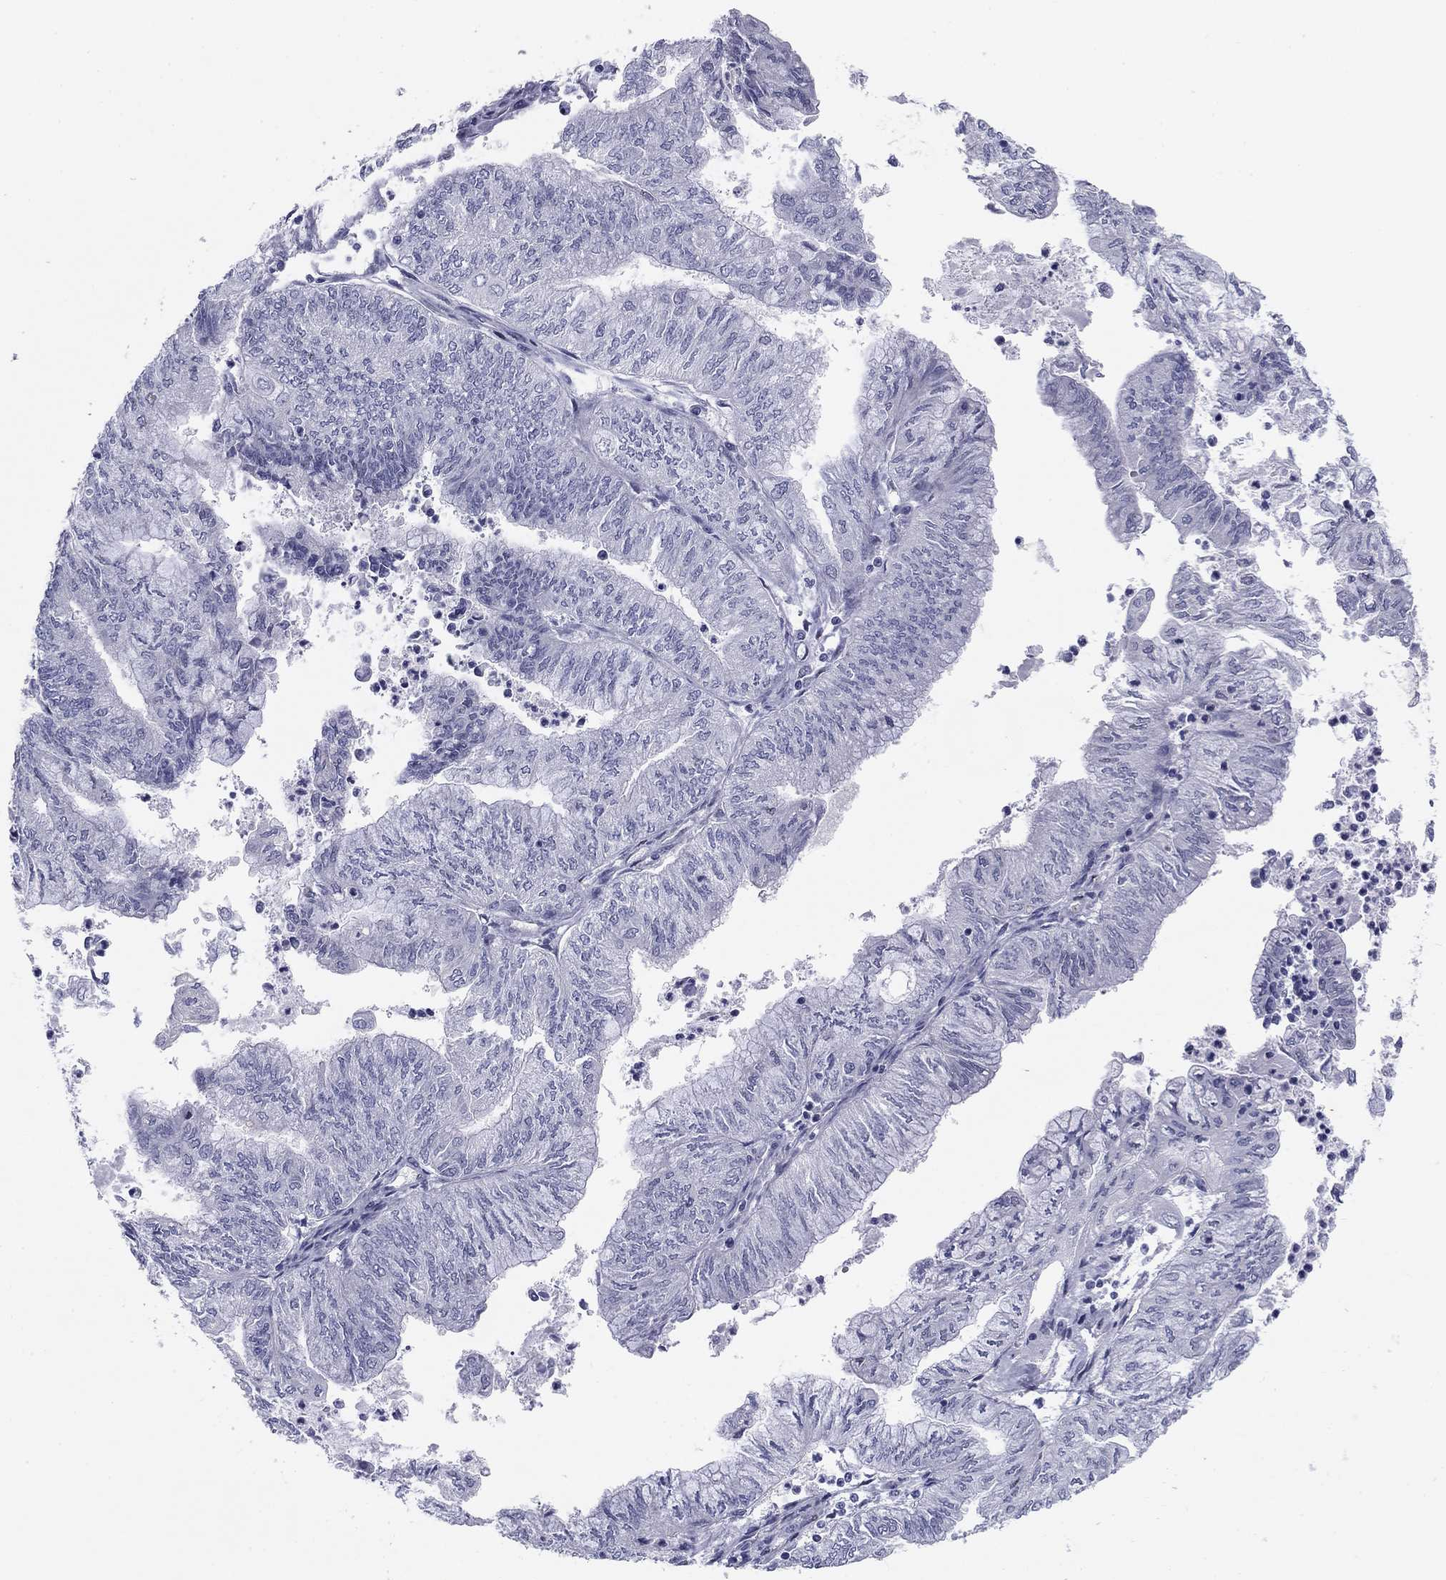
{"staining": {"intensity": "negative", "quantity": "none", "location": "none"}, "tissue": "endometrial cancer", "cell_type": "Tumor cells", "image_type": "cancer", "snomed": [{"axis": "morphology", "description": "Adenocarcinoma, NOS"}, {"axis": "topography", "description": "Endometrium"}], "caption": "Immunohistochemical staining of endometrial cancer (adenocarcinoma) demonstrates no significant expression in tumor cells.", "gene": "SEPTIN3", "patient": {"sex": "female", "age": 59}}